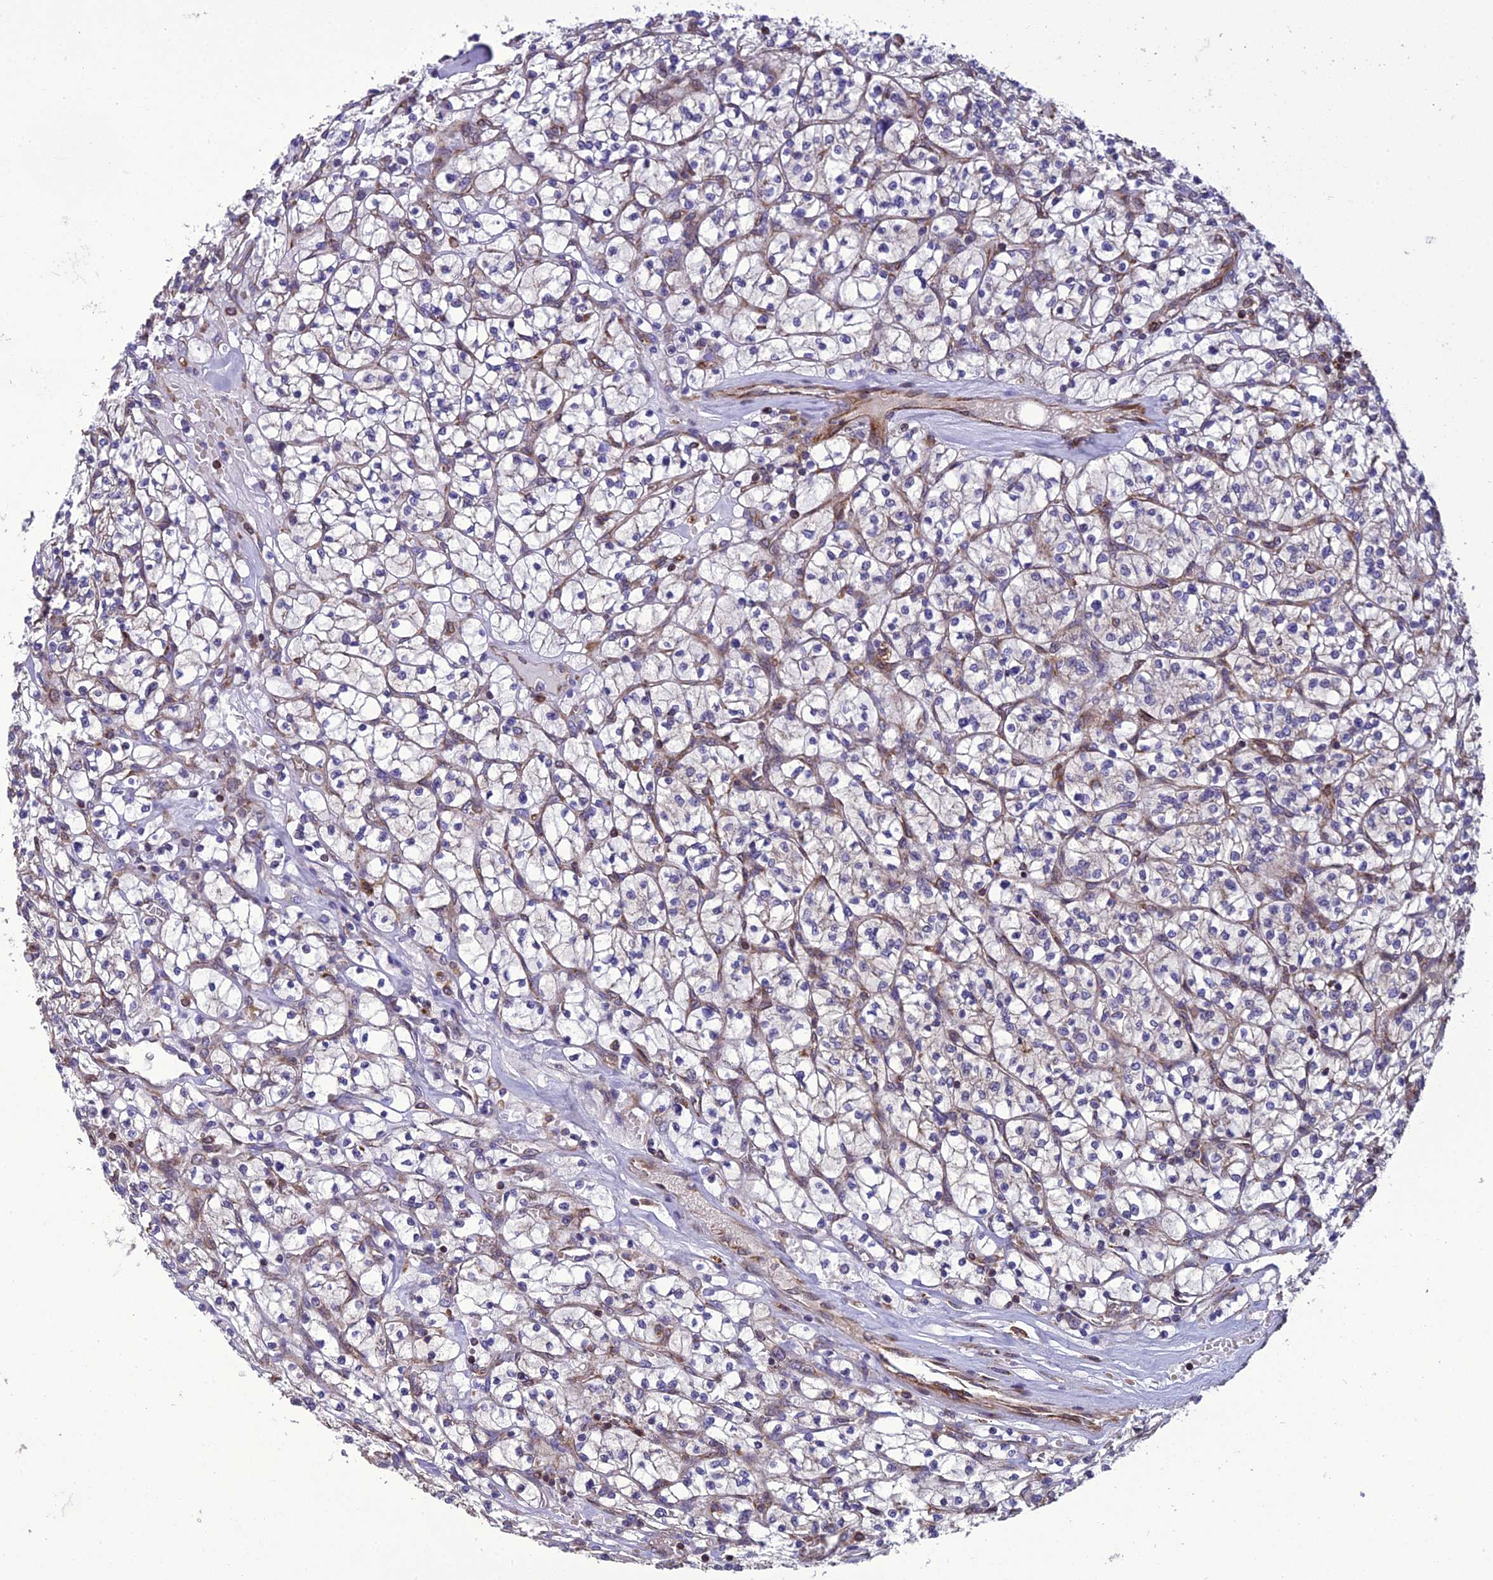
{"staining": {"intensity": "negative", "quantity": "none", "location": "none"}, "tissue": "renal cancer", "cell_type": "Tumor cells", "image_type": "cancer", "snomed": [{"axis": "morphology", "description": "Adenocarcinoma, NOS"}, {"axis": "topography", "description": "Kidney"}], "caption": "Immunohistochemistry micrograph of adenocarcinoma (renal) stained for a protein (brown), which demonstrates no expression in tumor cells. Brightfield microscopy of immunohistochemistry (IHC) stained with DAB (3,3'-diaminobenzidine) (brown) and hematoxylin (blue), captured at high magnification.", "gene": "GIMAP1", "patient": {"sex": "female", "age": 64}}